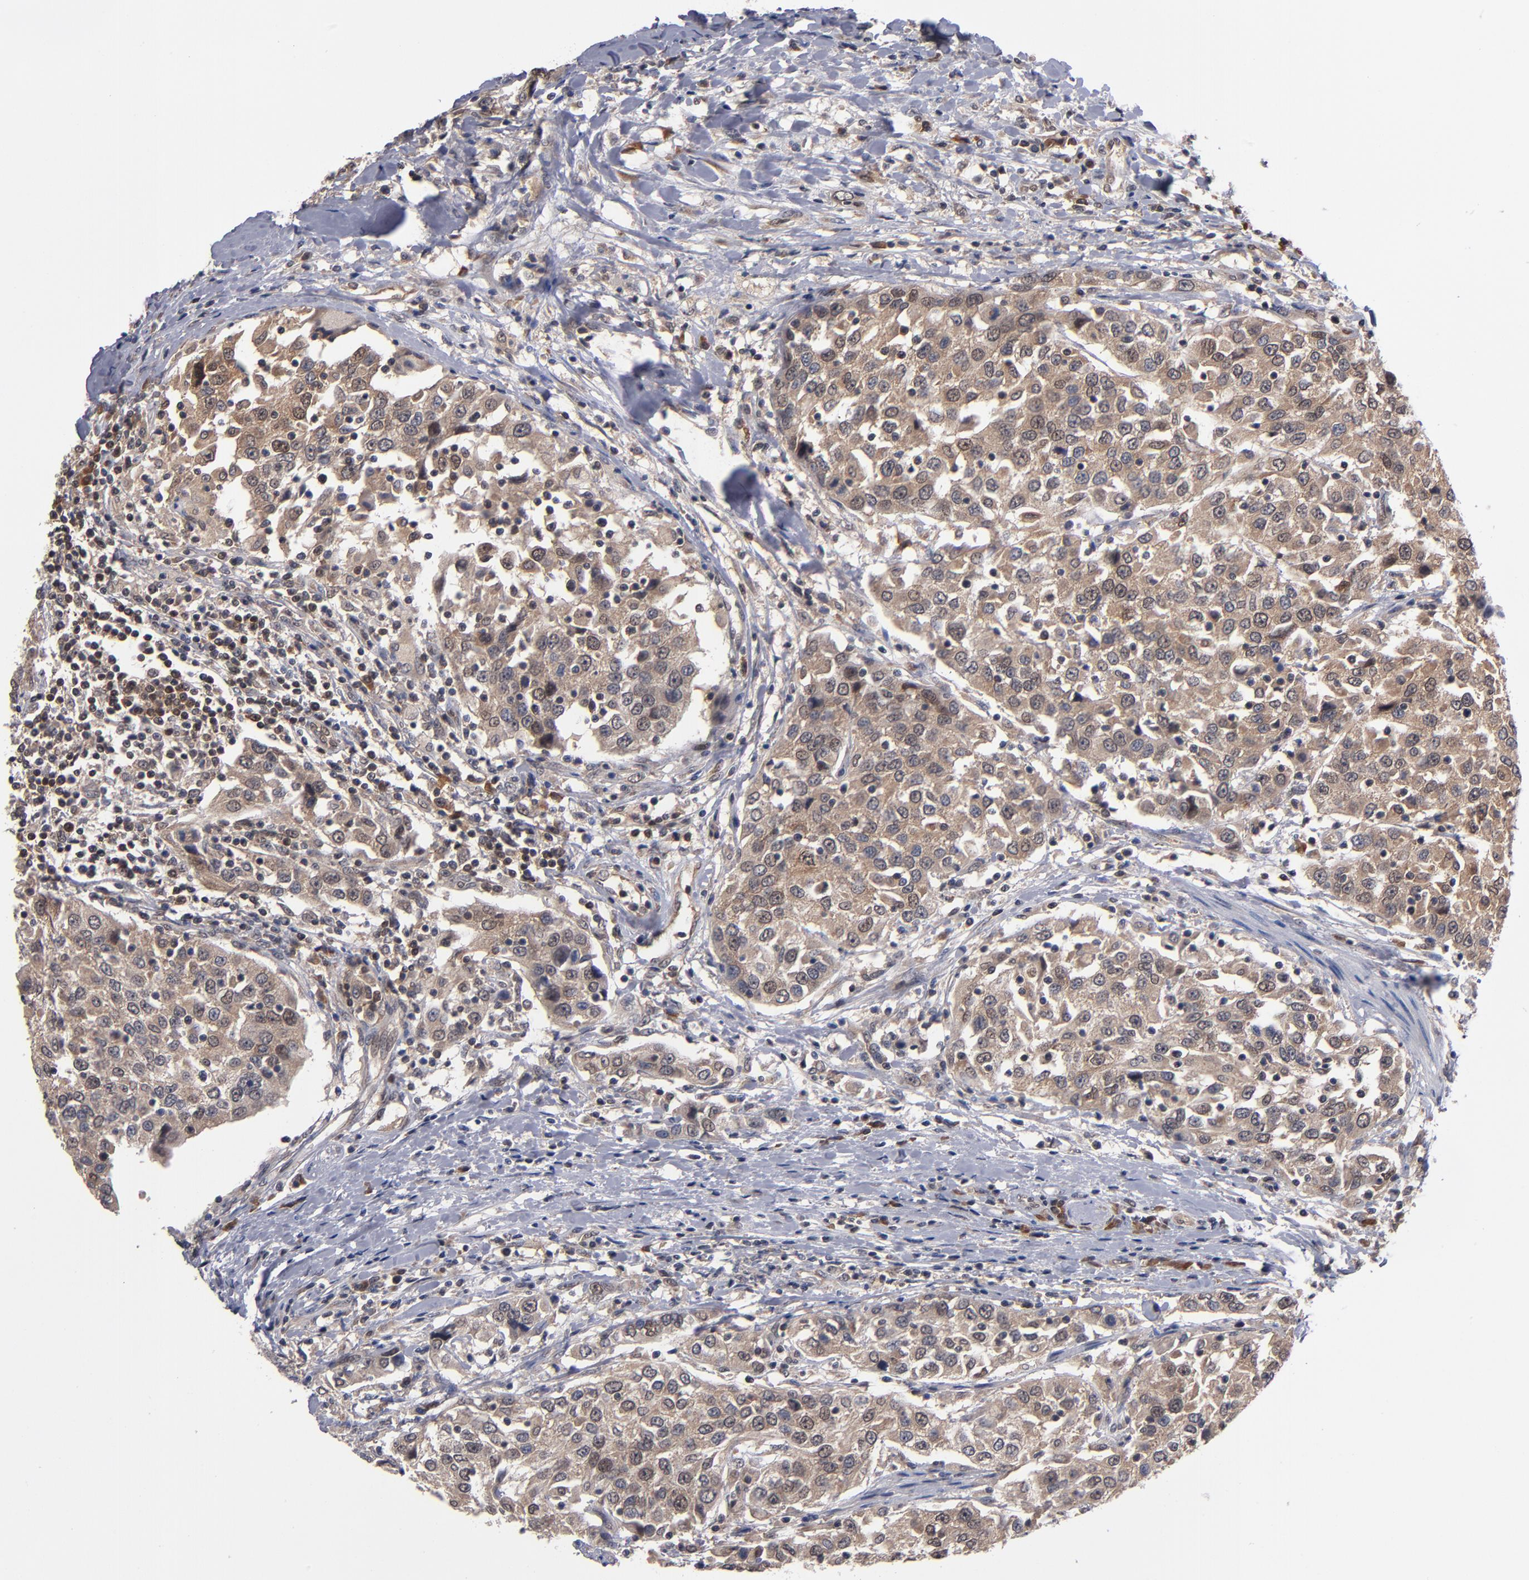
{"staining": {"intensity": "weak", "quantity": ">75%", "location": "cytoplasmic/membranous"}, "tissue": "urothelial cancer", "cell_type": "Tumor cells", "image_type": "cancer", "snomed": [{"axis": "morphology", "description": "Urothelial carcinoma, High grade"}, {"axis": "topography", "description": "Urinary bladder"}], "caption": "Protein expression by immunohistochemistry (IHC) displays weak cytoplasmic/membranous expression in approximately >75% of tumor cells in high-grade urothelial carcinoma. The staining is performed using DAB brown chromogen to label protein expression. The nuclei are counter-stained blue using hematoxylin.", "gene": "ALG13", "patient": {"sex": "female", "age": 80}}